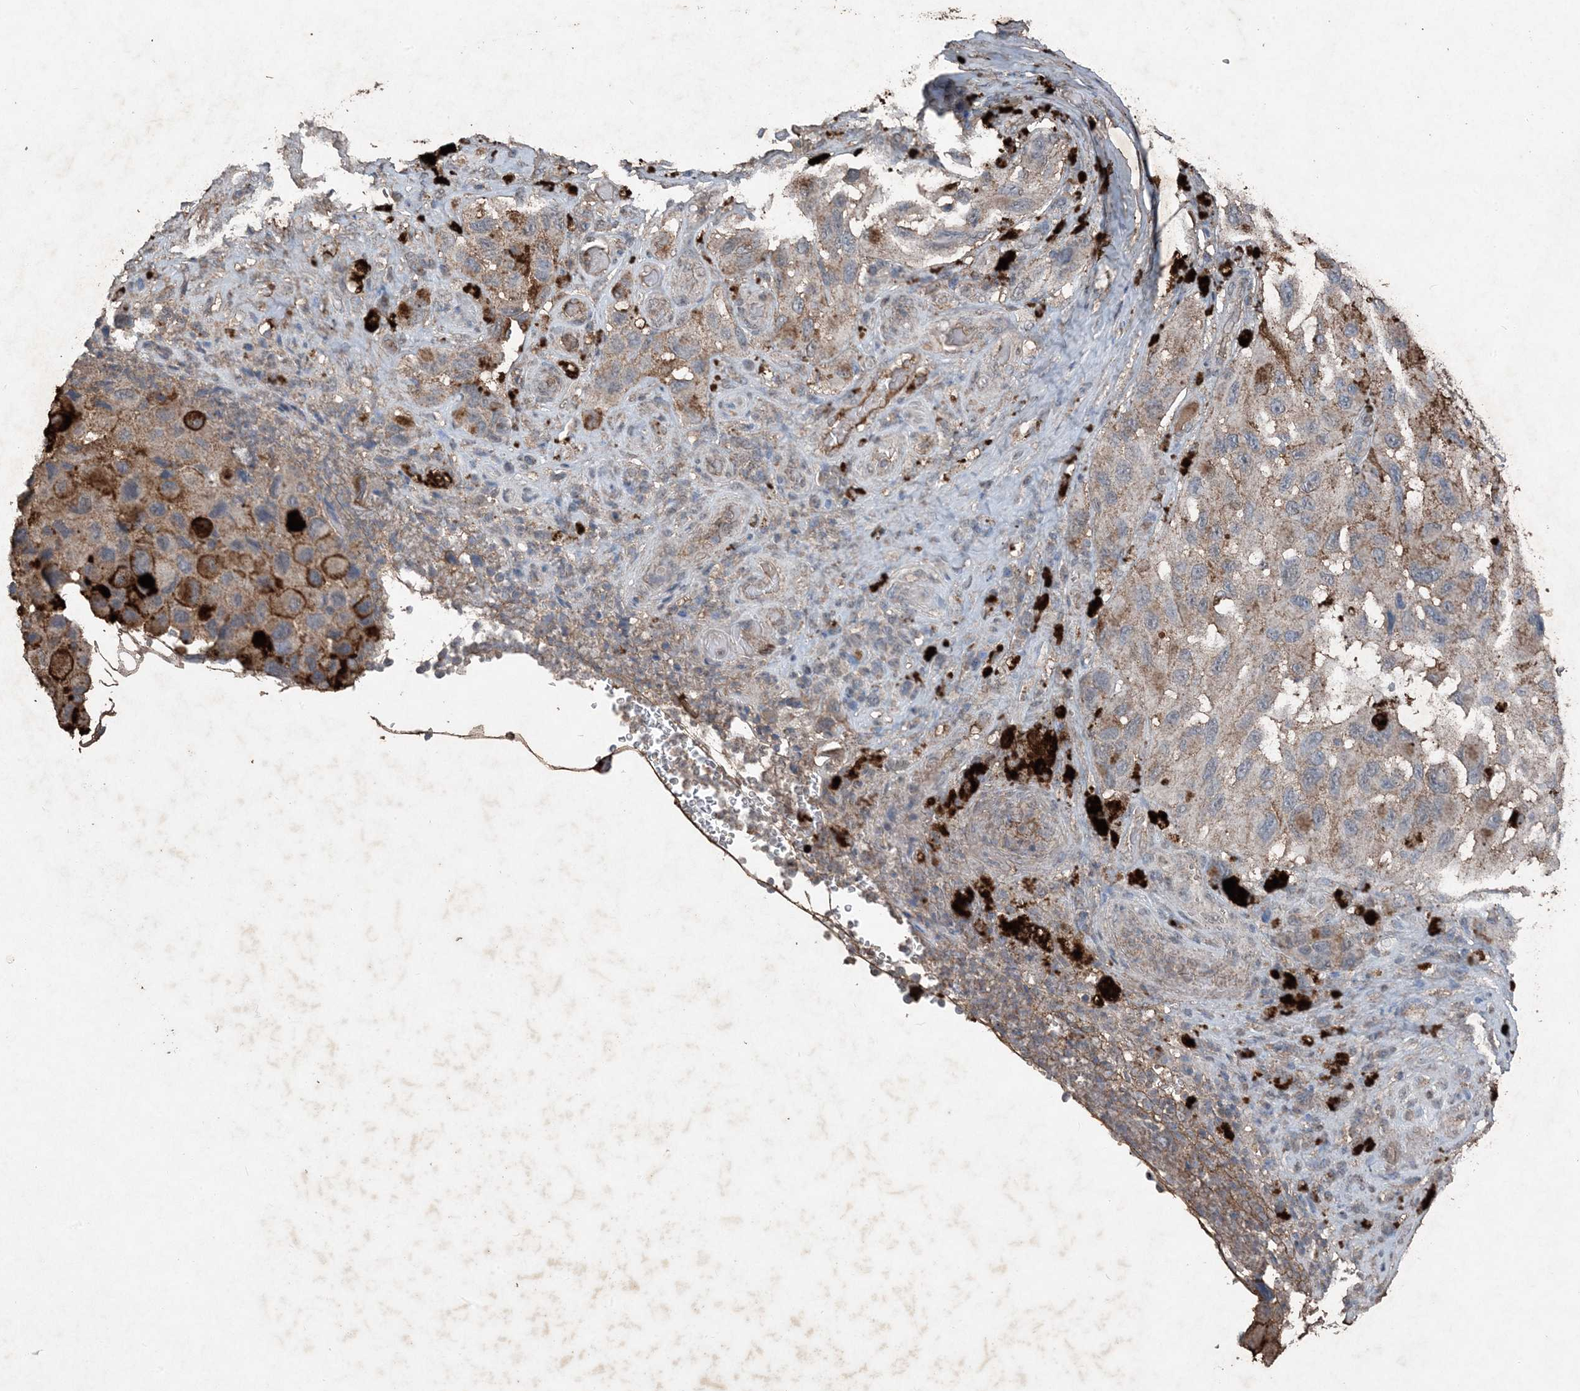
{"staining": {"intensity": "moderate", "quantity": "<25%", "location": "cytoplasmic/membranous"}, "tissue": "melanoma", "cell_type": "Tumor cells", "image_type": "cancer", "snomed": [{"axis": "morphology", "description": "Malignant melanoma, NOS"}, {"axis": "topography", "description": "Skin"}], "caption": "Malignant melanoma was stained to show a protein in brown. There is low levels of moderate cytoplasmic/membranous staining in about <25% of tumor cells. The protein is stained brown, and the nuclei are stained in blue (DAB (3,3'-diaminobenzidine) IHC with brightfield microscopy, high magnification).", "gene": "FCN3", "patient": {"sex": "female", "age": 73}}